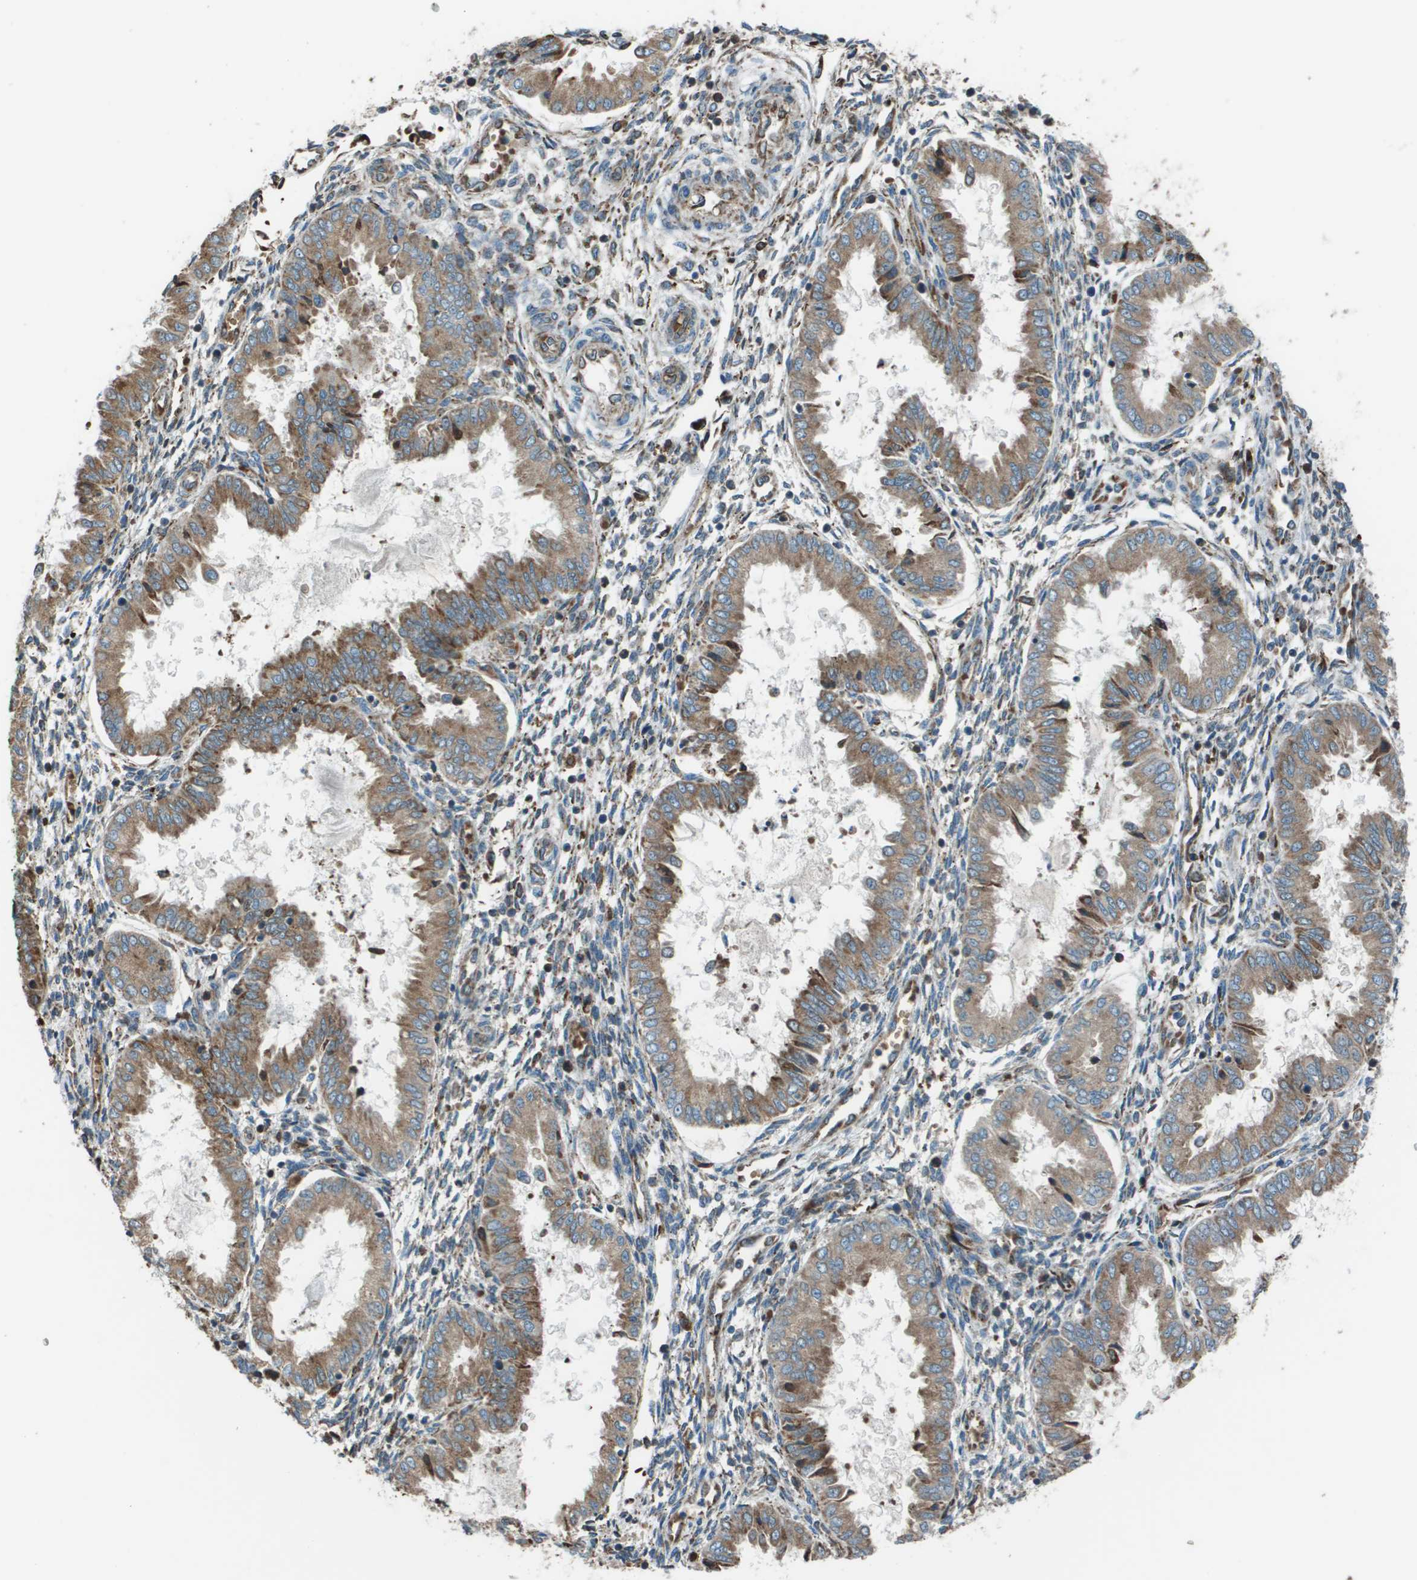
{"staining": {"intensity": "negative", "quantity": "none", "location": "none"}, "tissue": "endometrium", "cell_type": "Cells in endometrial stroma", "image_type": "normal", "snomed": [{"axis": "morphology", "description": "Normal tissue, NOS"}, {"axis": "topography", "description": "Endometrium"}], "caption": "The immunohistochemistry image has no significant staining in cells in endometrial stroma of endometrium.", "gene": "UTS2", "patient": {"sex": "female", "age": 33}}